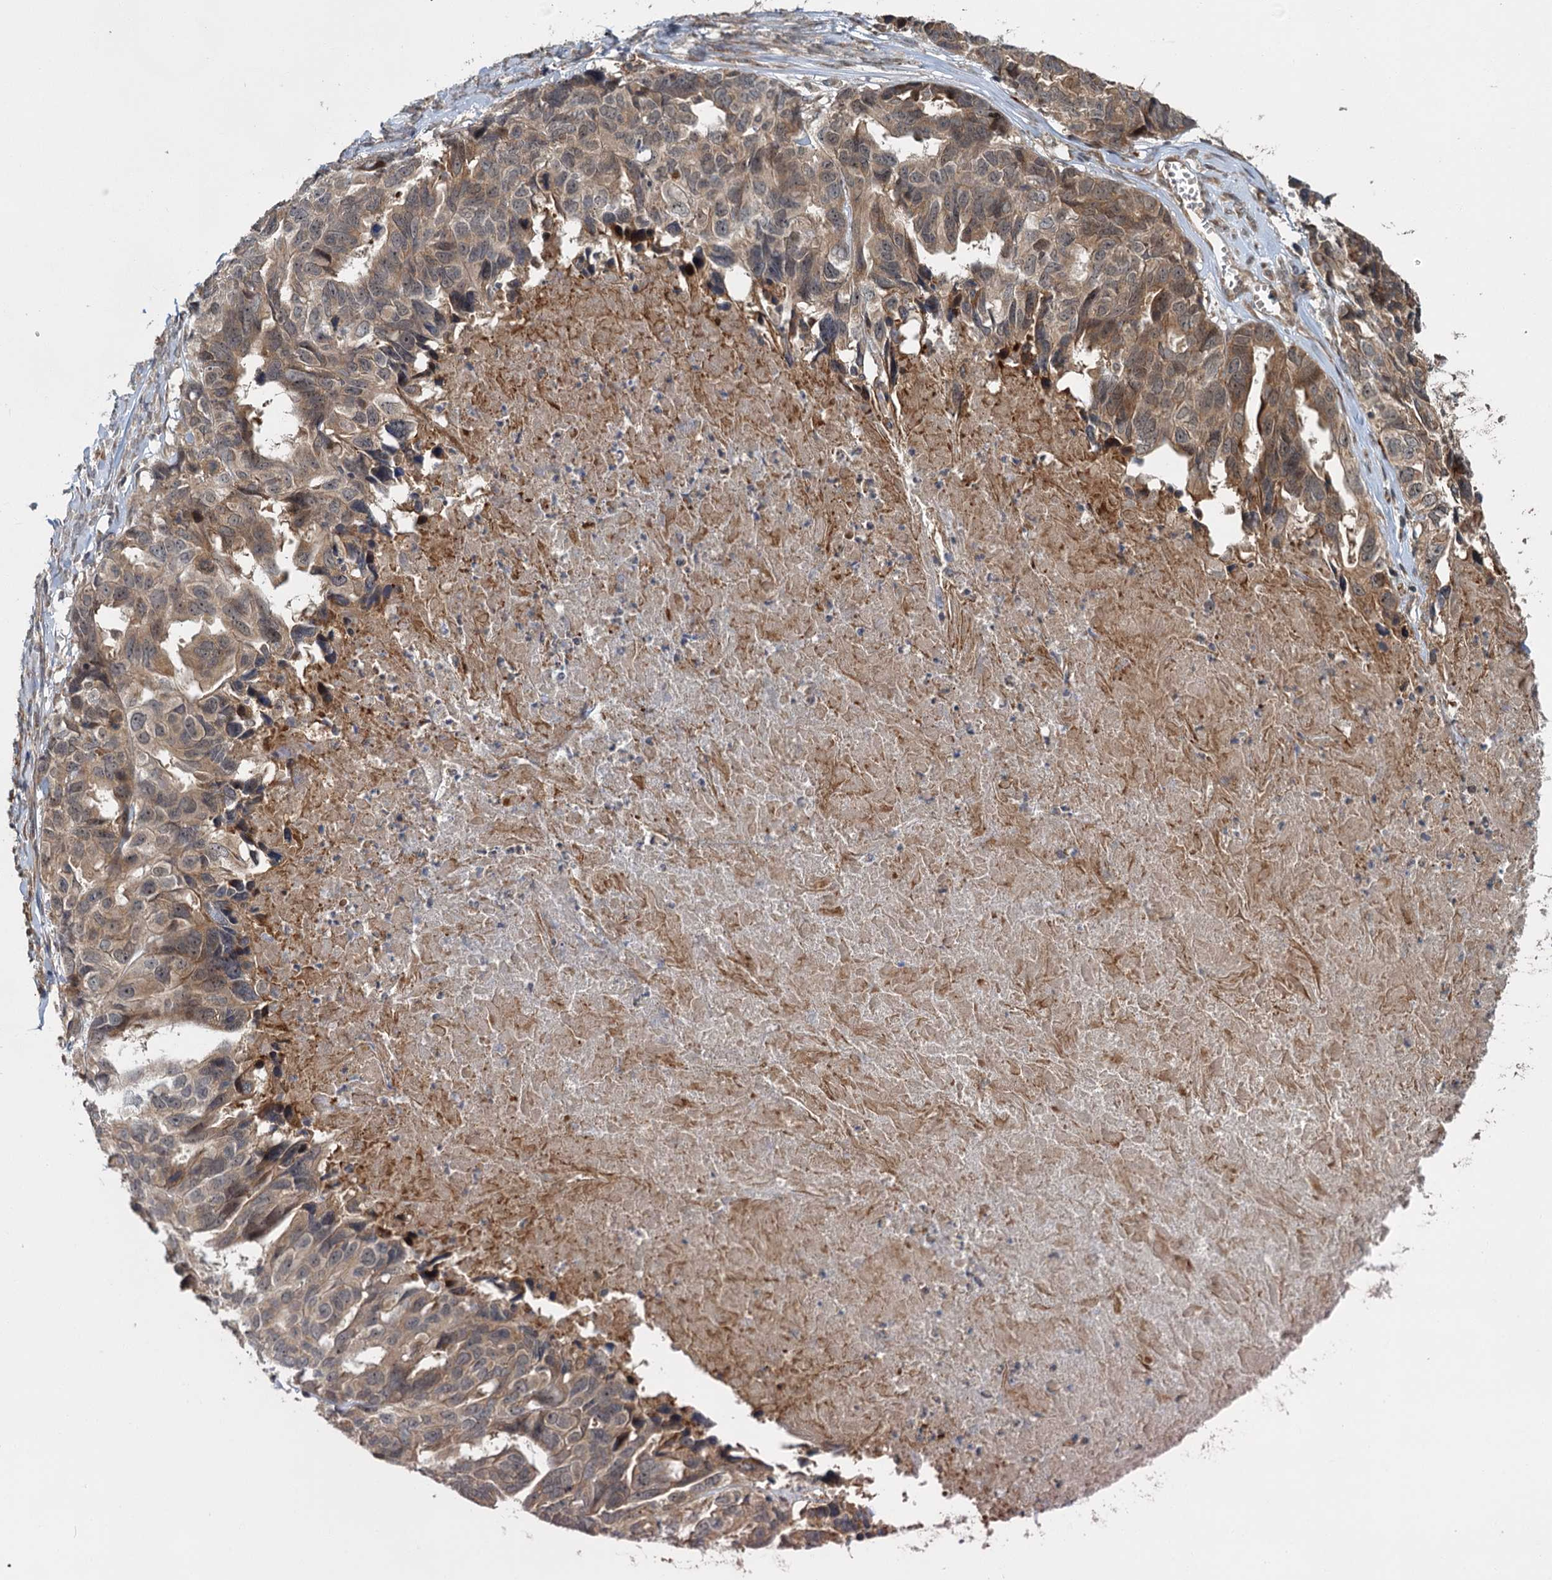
{"staining": {"intensity": "moderate", "quantity": "25%-75%", "location": "cytoplasmic/membranous,nuclear"}, "tissue": "ovarian cancer", "cell_type": "Tumor cells", "image_type": "cancer", "snomed": [{"axis": "morphology", "description": "Cystadenocarcinoma, serous, NOS"}, {"axis": "topography", "description": "Ovary"}], "caption": "Immunohistochemistry micrograph of human ovarian cancer stained for a protein (brown), which reveals medium levels of moderate cytoplasmic/membranous and nuclear positivity in about 25%-75% of tumor cells.", "gene": "KANSL2", "patient": {"sex": "female", "age": 79}}